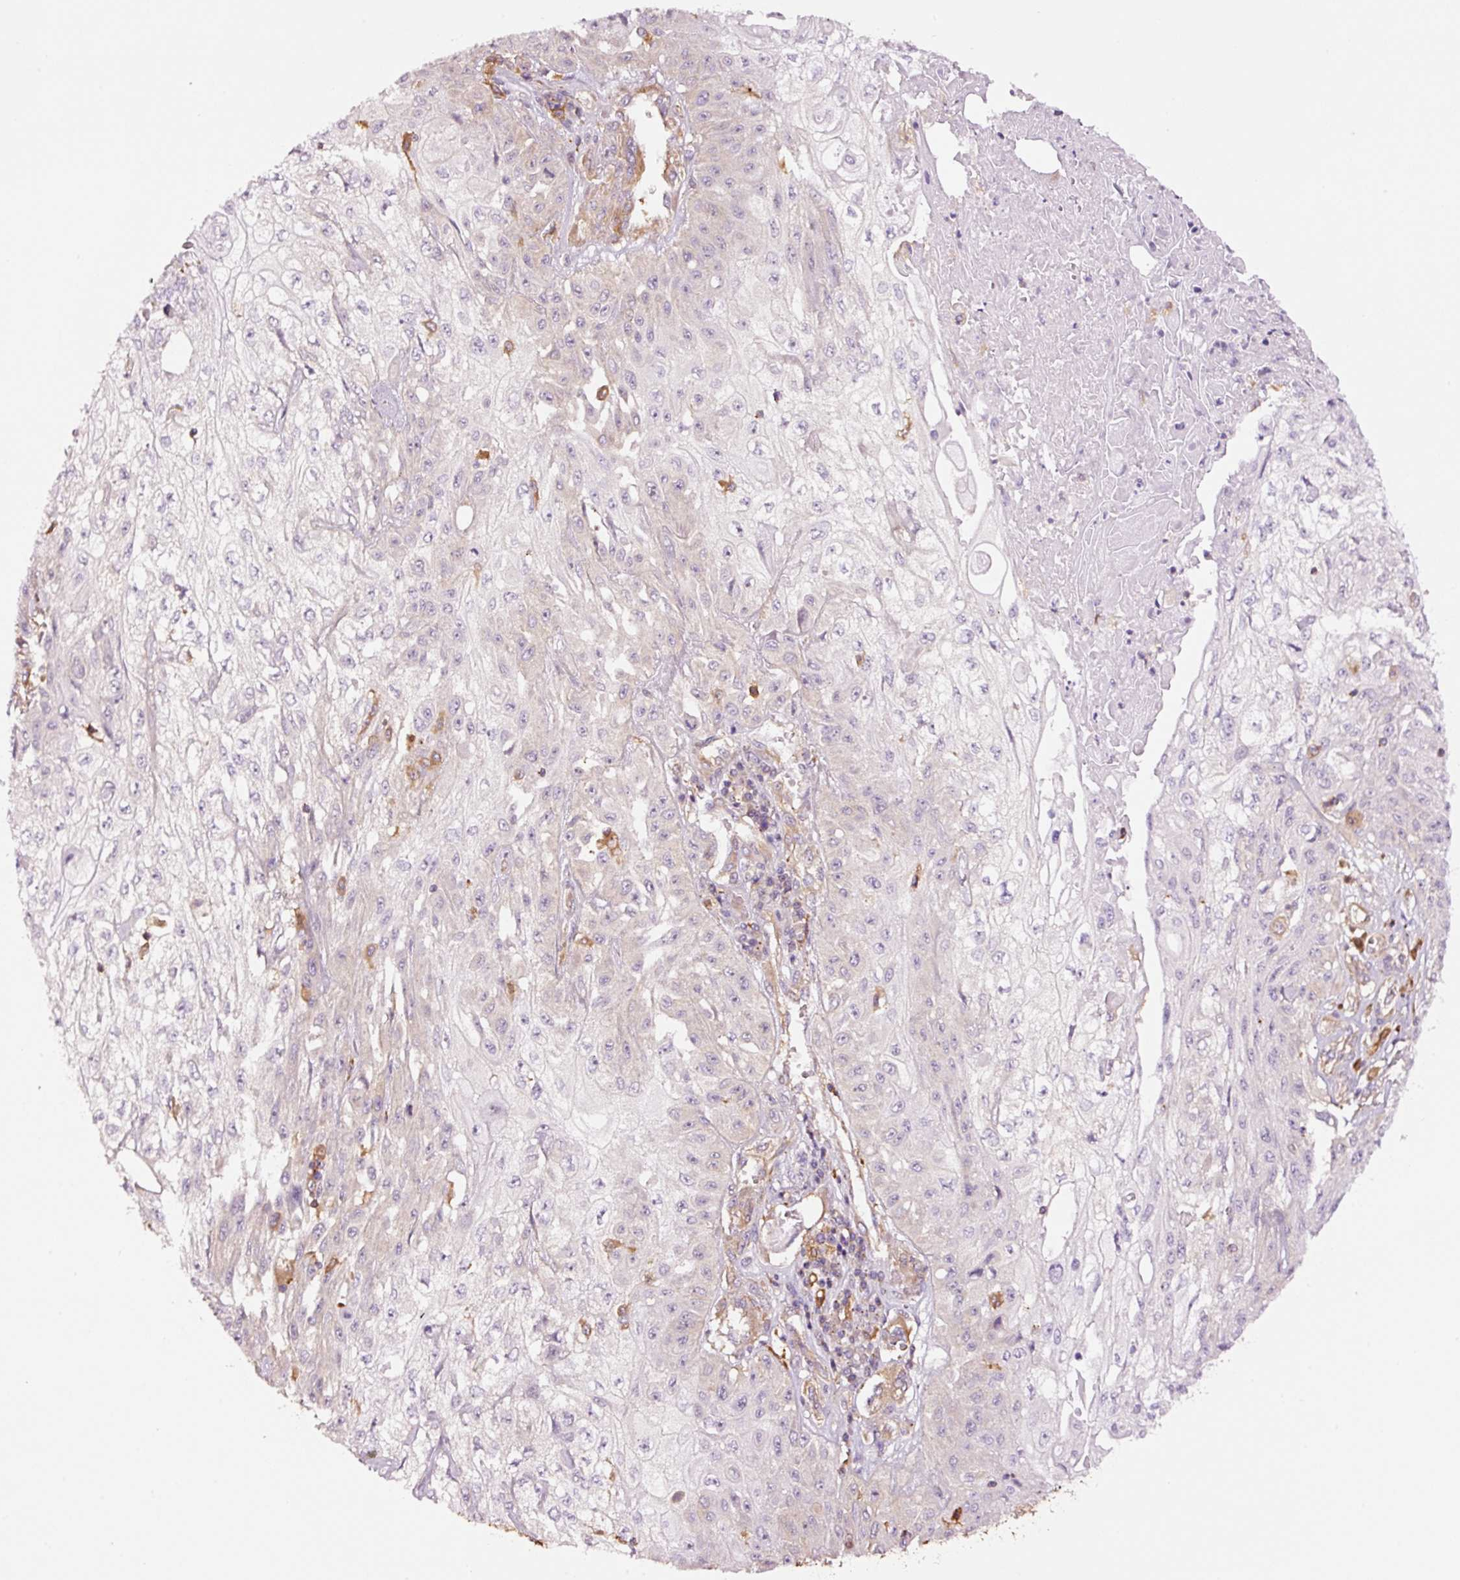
{"staining": {"intensity": "negative", "quantity": "none", "location": "none"}, "tissue": "skin cancer", "cell_type": "Tumor cells", "image_type": "cancer", "snomed": [{"axis": "morphology", "description": "Squamous cell carcinoma, NOS"}, {"axis": "morphology", "description": "Squamous cell carcinoma, metastatic, NOS"}, {"axis": "topography", "description": "Skin"}, {"axis": "topography", "description": "Lymph node"}], "caption": "IHC photomicrograph of neoplastic tissue: skin squamous cell carcinoma stained with DAB exhibits no significant protein positivity in tumor cells.", "gene": "METAP1", "patient": {"sex": "male", "age": 75}}